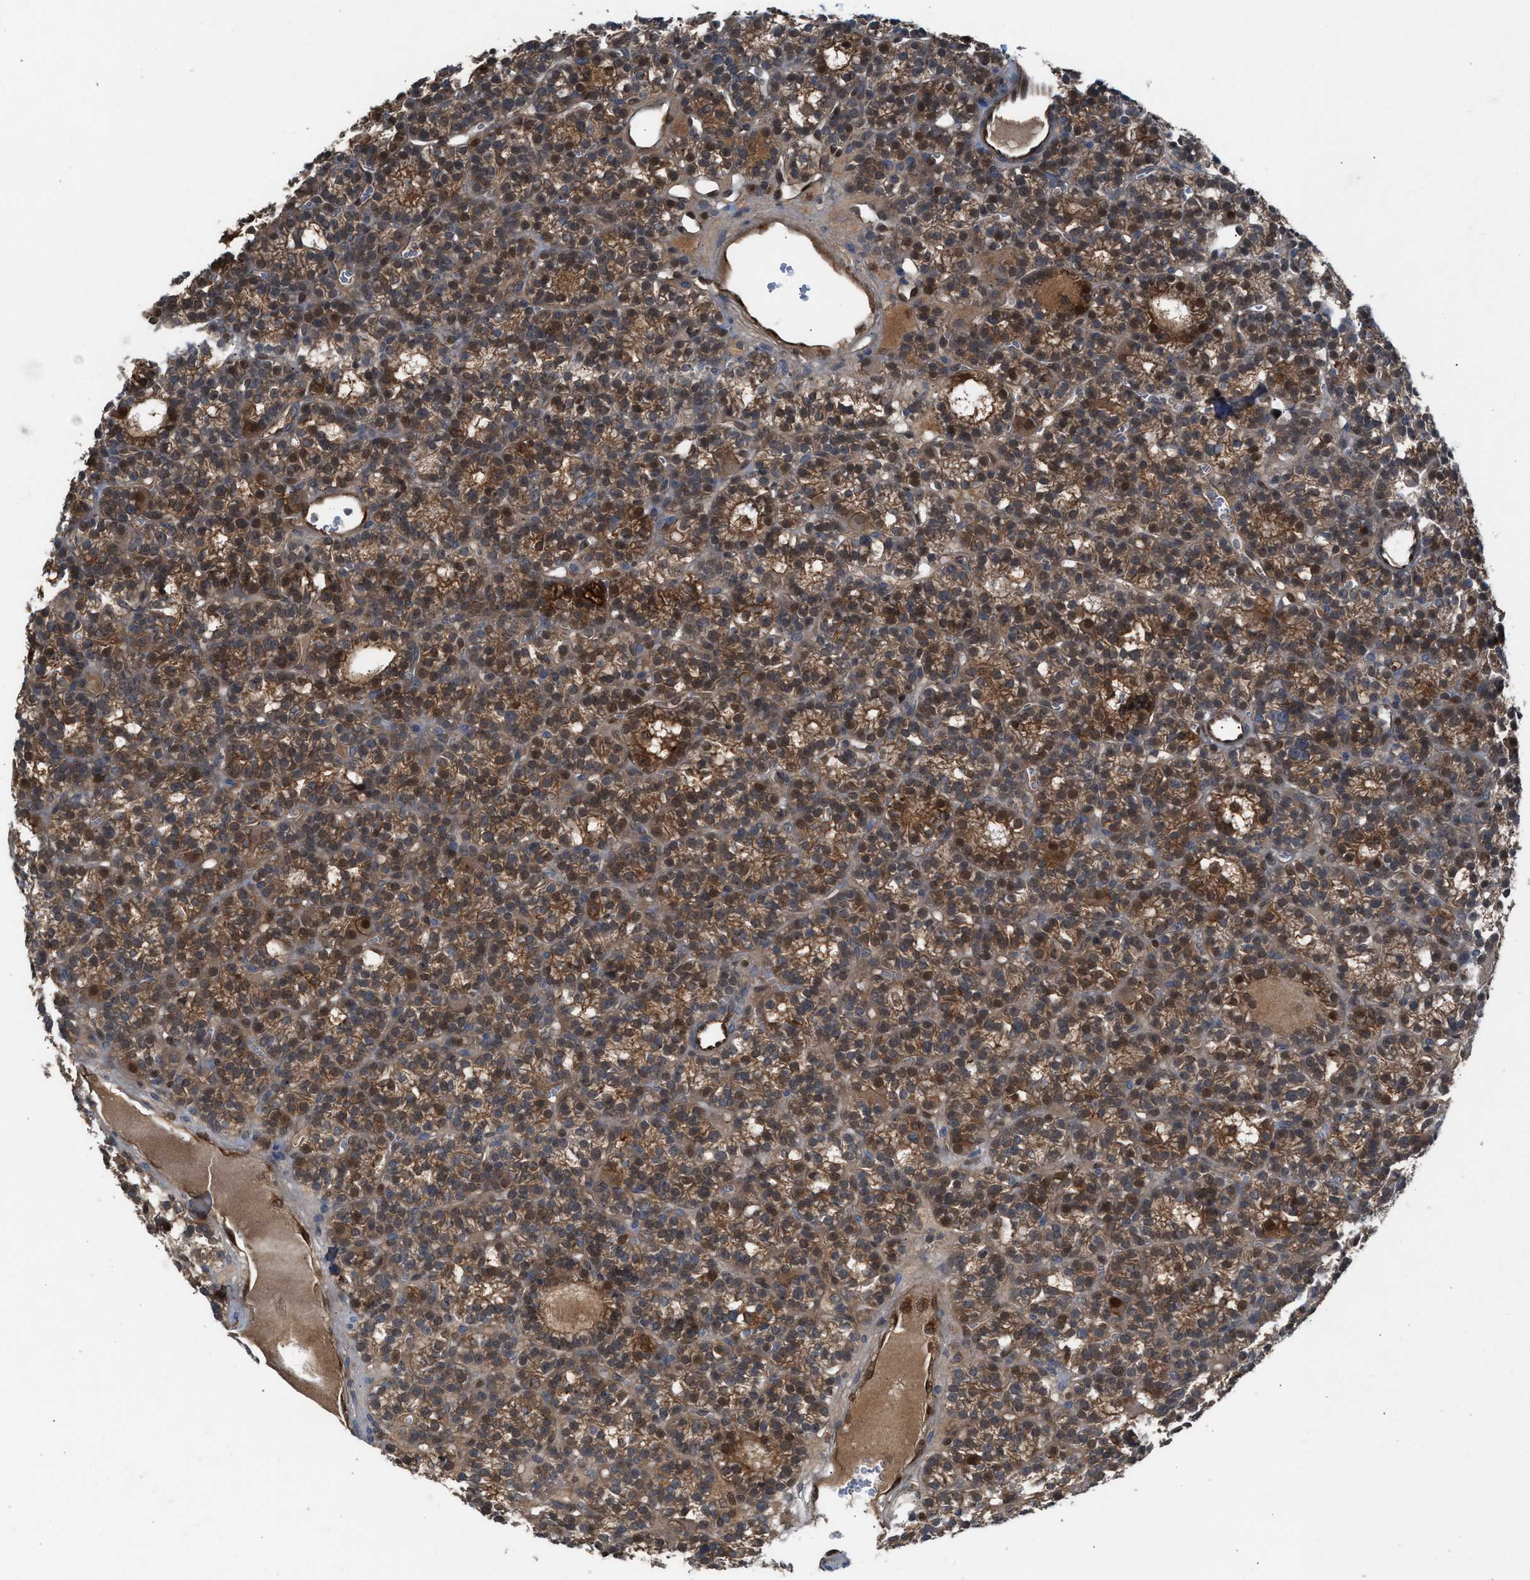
{"staining": {"intensity": "moderate", "quantity": ">75%", "location": "cytoplasmic/membranous"}, "tissue": "parathyroid gland", "cell_type": "Glandular cells", "image_type": "normal", "snomed": [{"axis": "morphology", "description": "Normal tissue, NOS"}, {"axis": "morphology", "description": "Adenoma, NOS"}, {"axis": "topography", "description": "Parathyroid gland"}], "caption": "Protein expression analysis of benign human parathyroid gland reveals moderate cytoplasmic/membranous positivity in about >75% of glandular cells. The staining was performed using DAB (3,3'-diaminobenzidine), with brown indicating positive protein expression. Nuclei are stained blue with hematoxylin.", "gene": "TPK1", "patient": {"sex": "female", "age": 58}}